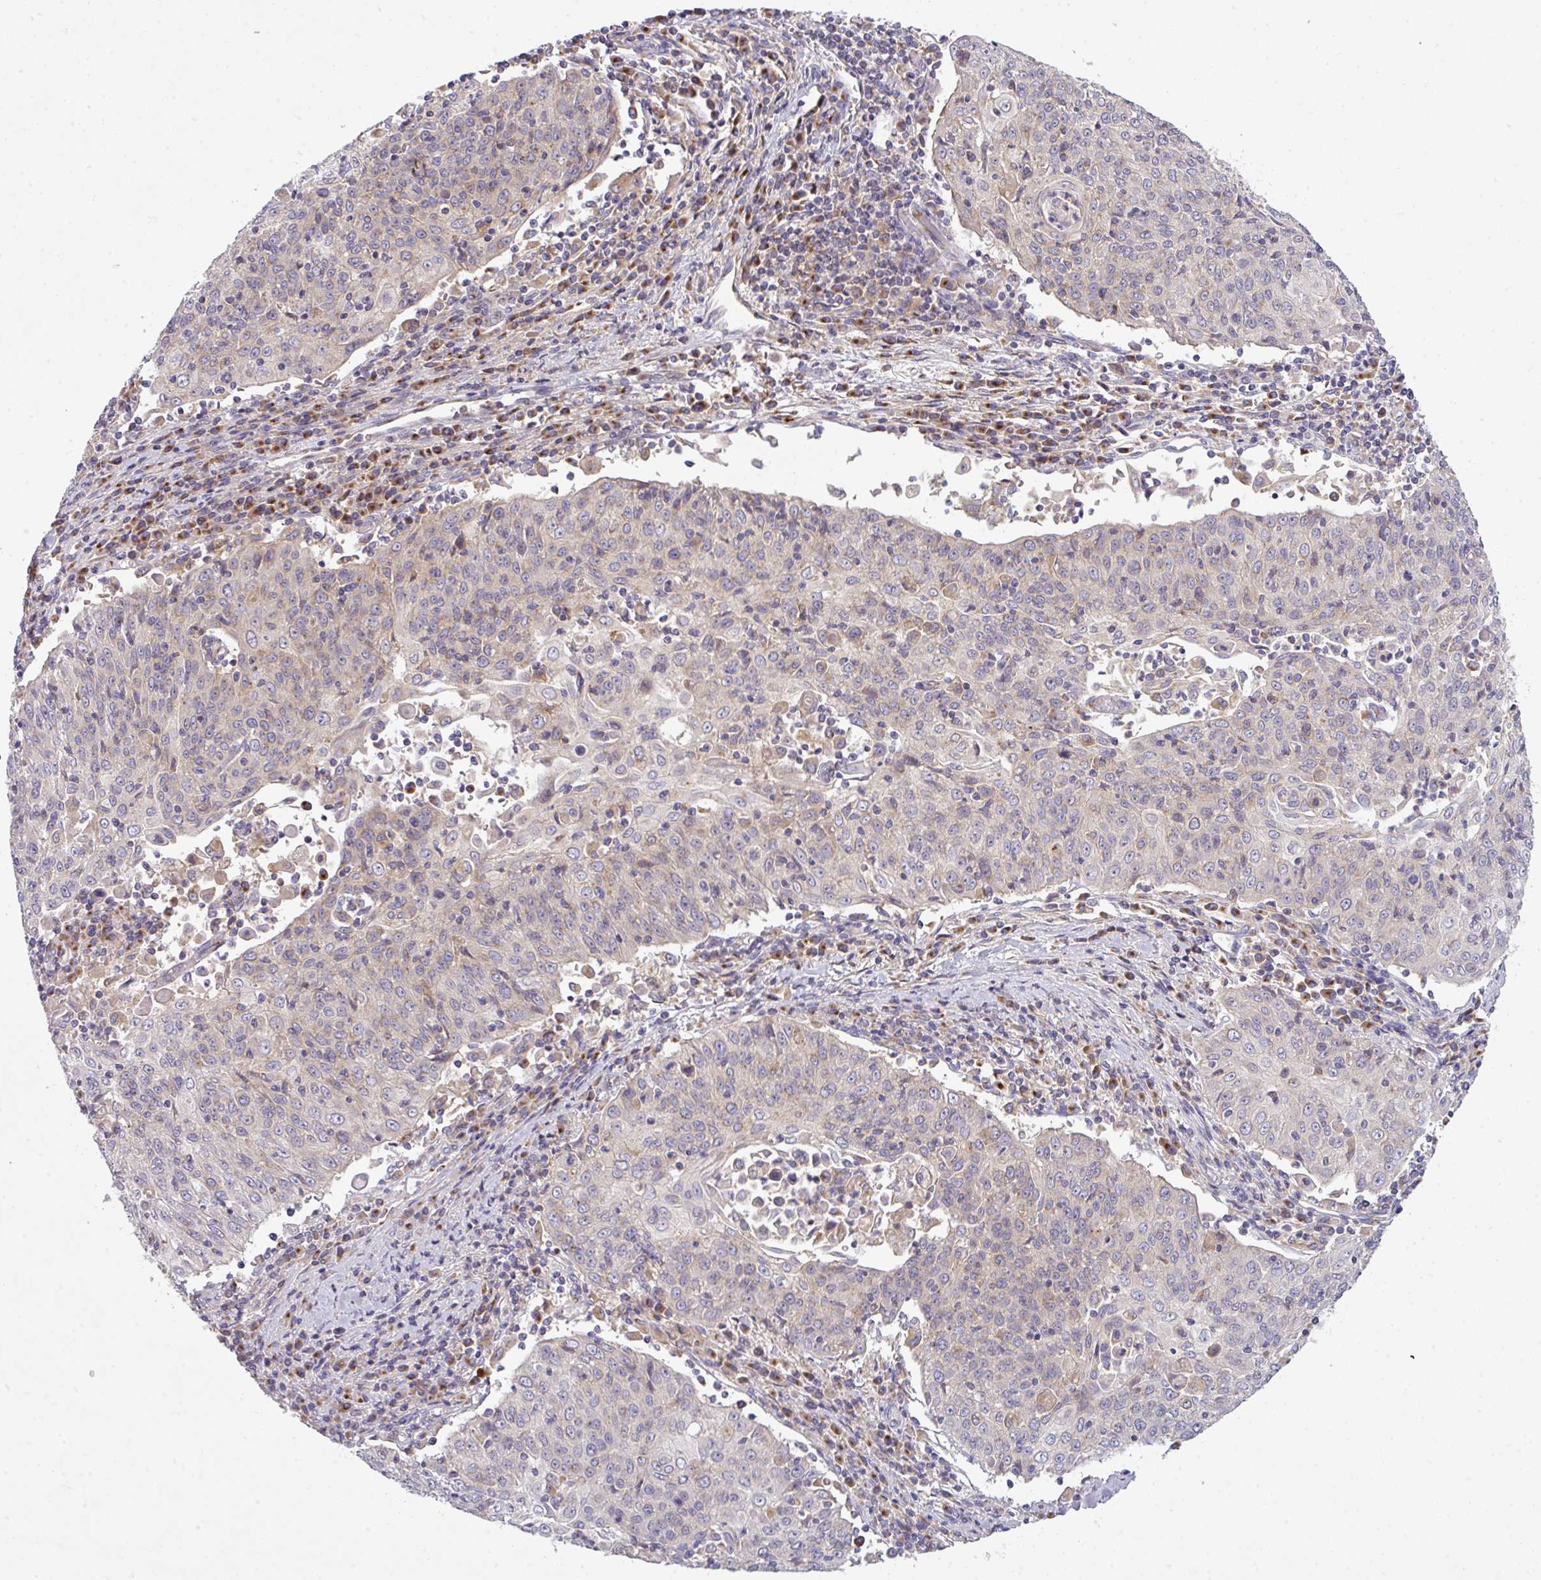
{"staining": {"intensity": "weak", "quantity": "<25%", "location": "cytoplasmic/membranous"}, "tissue": "cervical cancer", "cell_type": "Tumor cells", "image_type": "cancer", "snomed": [{"axis": "morphology", "description": "Squamous cell carcinoma, NOS"}, {"axis": "topography", "description": "Cervix"}], "caption": "Immunohistochemistry of human cervical squamous cell carcinoma exhibits no expression in tumor cells.", "gene": "VTI1A", "patient": {"sex": "female", "age": 48}}